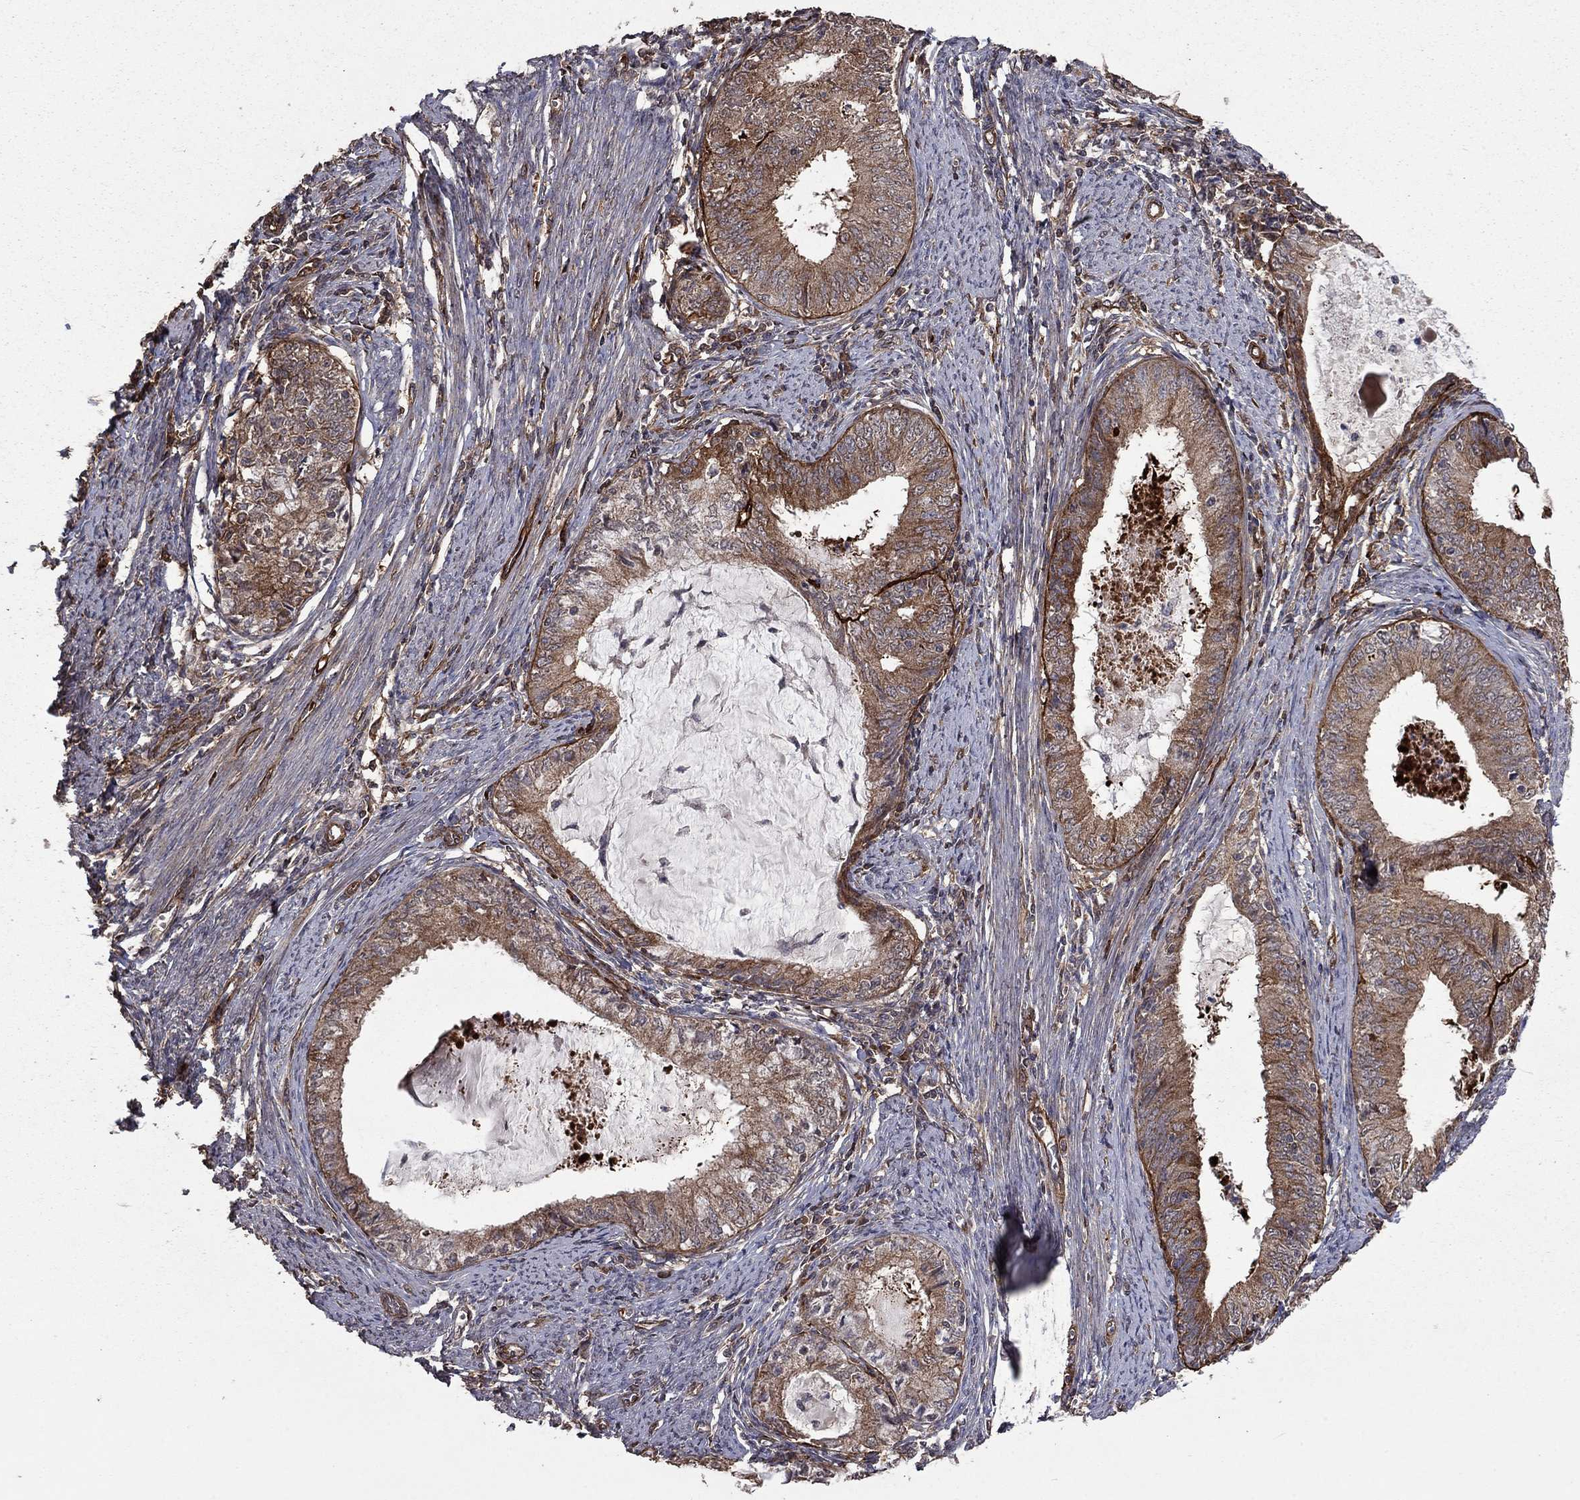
{"staining": {"intensity": "moderate", "quantity": ">75%", "location": "cytoplasmic/membranous"}, "tissue": "endometrial cancer", "cell_type": "Tumor cells", "image_type": "cancer", "snomed": [{"axis": "morphology", "description": "Adenocarcinoma, NOS"}, {"axis": "topography", "description": "Endometrium"}], "caption": "The image exhibits a brown stain indicating the presence of a protein in the cytoplasmic/membranous of tumor cells in endometrial cancer (adenocarcinoma). (DAB IHC with brightfield microscopy, high magnification).", "gene": "COL18A1", "patient": {"sex": "female", "age": 57}}